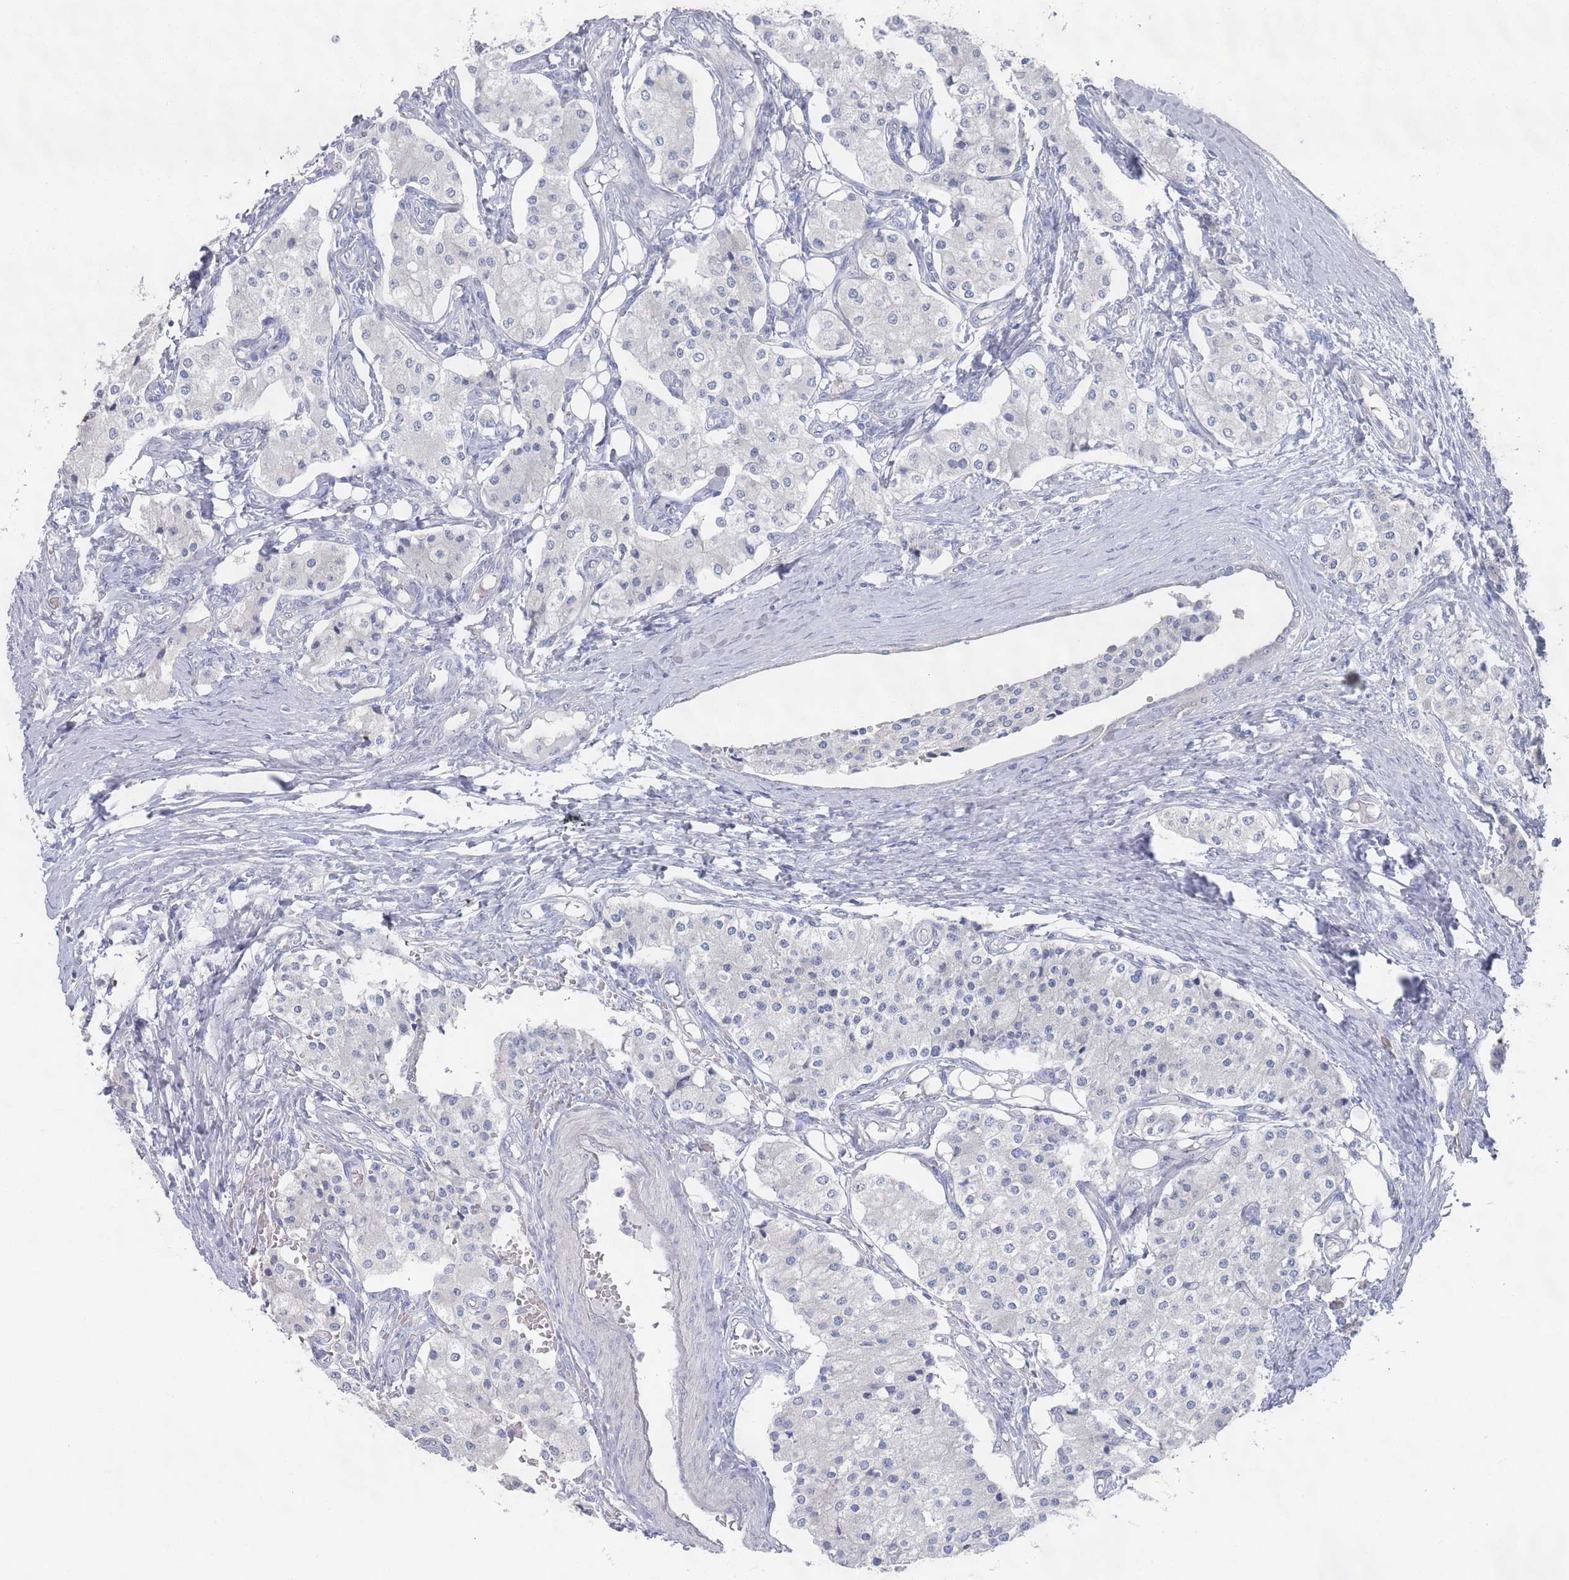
{"staining": {"intensity": "negative", "quantity": "none", "location": "none"}, "tissue": "carcinoid", "cell_type": "Tumor cells", "image_type": "cancer", "snomed": [{"axis": "morphology", "description": "Carcinoid, malignant, NOS"}, {"axis": "topography", "description": "Colon"}], "caption": "High magnification brightfield microscopy of carcinoid stained with DAB (brown) and counterstained with hematoxylin (blue): tumor cells show no significant staining. The staining was performed using DAB to visualize the protein expression in brown, while the nuclei were stained in blue with hematoxylin (Magnification: 20x).", "gene": "PROM2", "patient": {"sex": "female", "age": 52}}